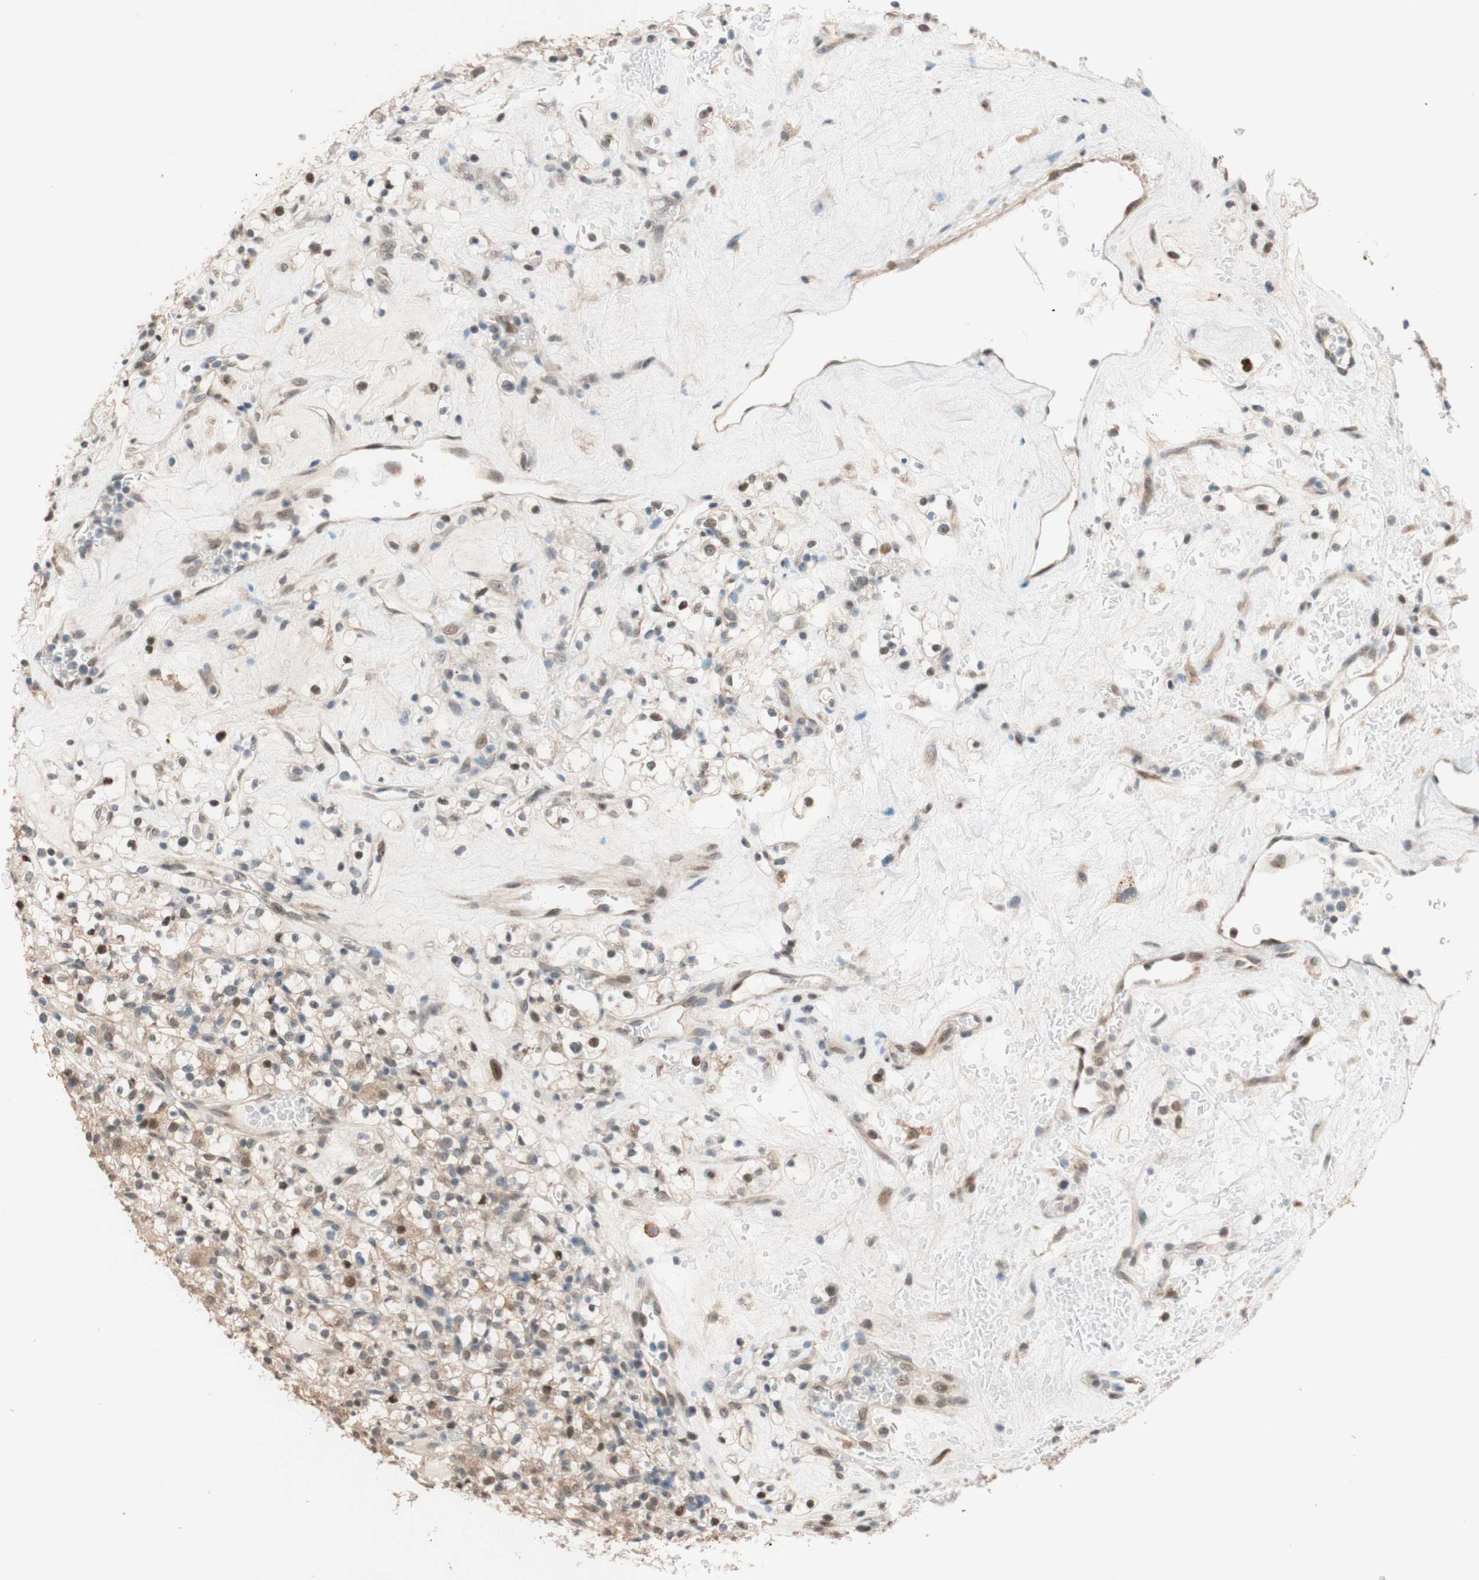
{"staining": {"intensity": "moderate", "quantity": "<25%", "location": "nuclear"}, "tissue": "renal cancer", "cell_type": "Tumor cells", "image_type": "cancer", "snomed": [{"axis": "morphology", "description": "Normal tissue, NOS"}, {"axis": "morphology", "description": "Adenocarcinoma, NOS"}, {"axis": "topography", "description": "Kidney"}], "caption": "This micrograph demonstrates IHC staining of renal adenocarcinoma, with low moderate nuclear positivity in approximately <25% of tumor cells.", "gene": "CCNC", "patient": {"sex": "female", "age": 72}}